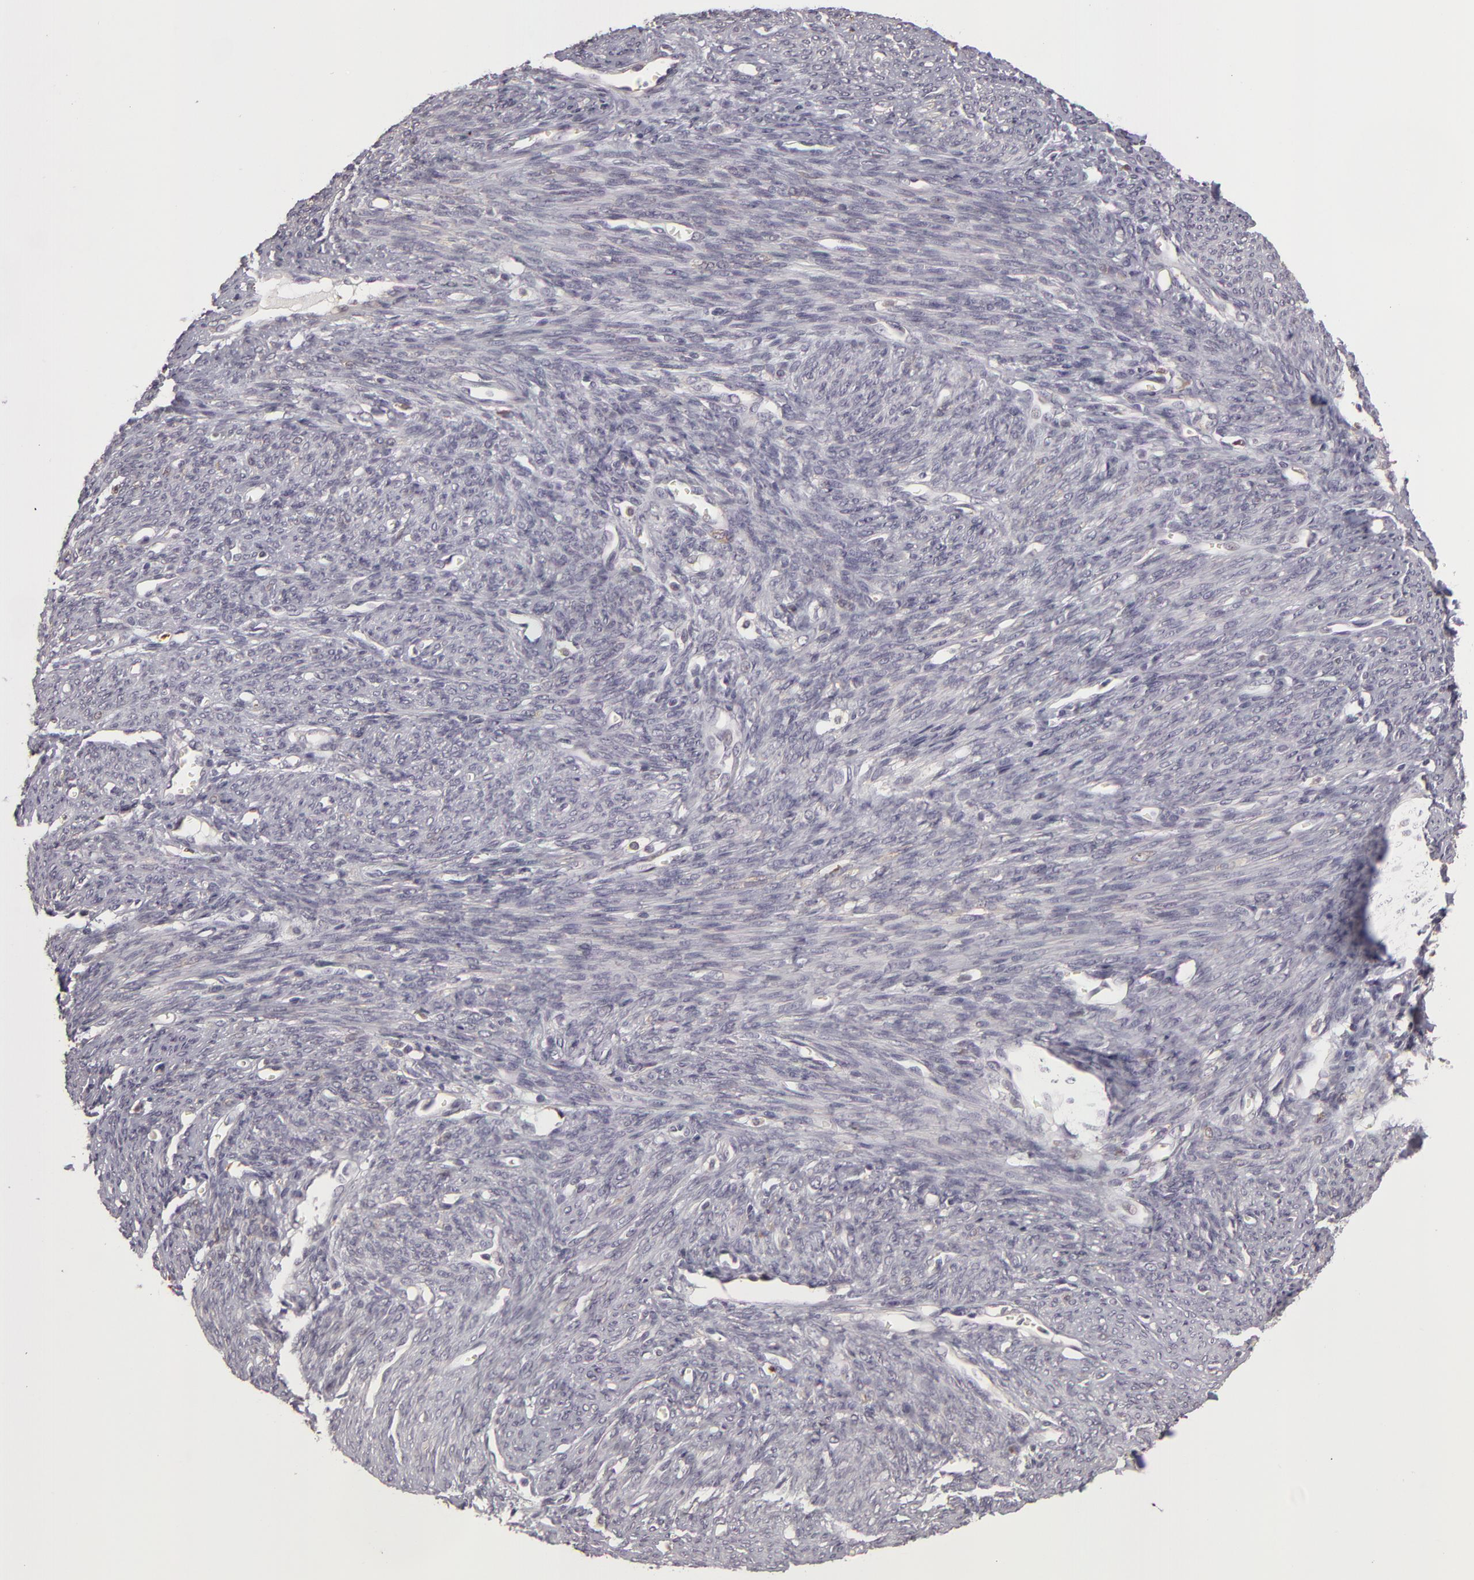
{"staining": {"intensity": "negative", "quantity": "none", "location": "none"}, "tissue": "endometrium", "cell_type": "Cells in endometrial stroma", "image_type": "normal", "snomed": [{"axis": "morphology", "description": "Normal tissue, NOS"}, {"axis": "topography", "description": "Uterus"}], "caption": "This image is of unremarkable endometrium stained with immunohistochemistry to label a protein in brown with the nuclei are counter-stained blue. There is no staining in cells in endometrial stroma. Brightfield microscopy of IHC stained with DAB (brown) and hematoxylin (blue), captured at high magnification.", "gene": "GNPDA1", "patient": {"sex": "female", "age": 83}}